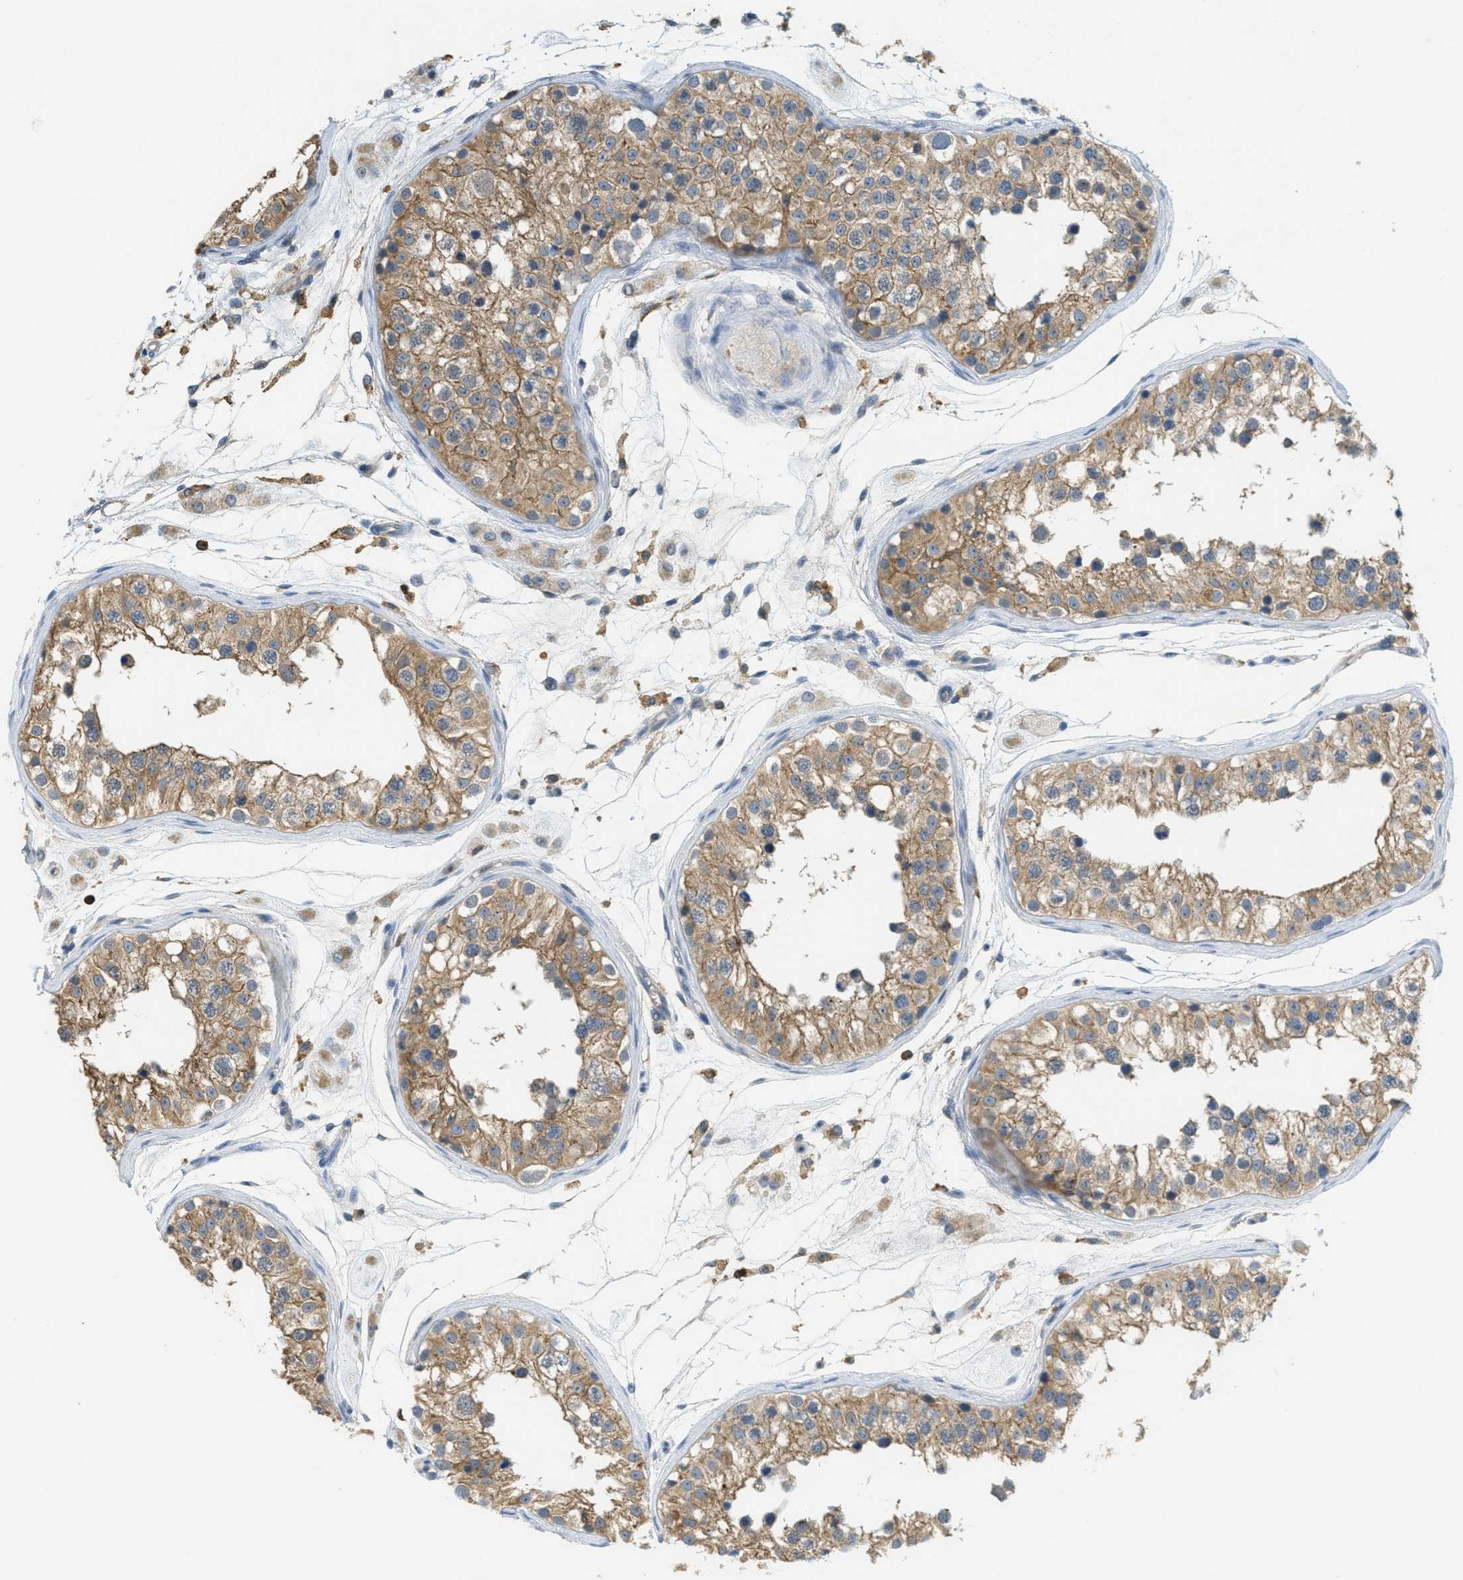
{"staining": {"intensity": "moderate", "quantity": ">75%", "location": "cytoplasmic/membranous"}, "tissue": "testis", "cell_type": "Cells in seminiferous ducts", "image_type": "normal", "snomed": [{"axis": "morphology", "description": "Normal tissue, NOS"}, {"axis": "morphology", "description": "Adenocarcinoma, metastatic, NOS"}, {"axis": "topography", "description": "Testis"}], "caption": "This histopathology image displays immunohistochemistry staining of normal human testis, with medium moderate cytoplasmic/membranous expression in approximately >75% of cells in seminiferous ducts.", "gene": "GRIK2", "patient": {"sex": "male", "age": 26}}